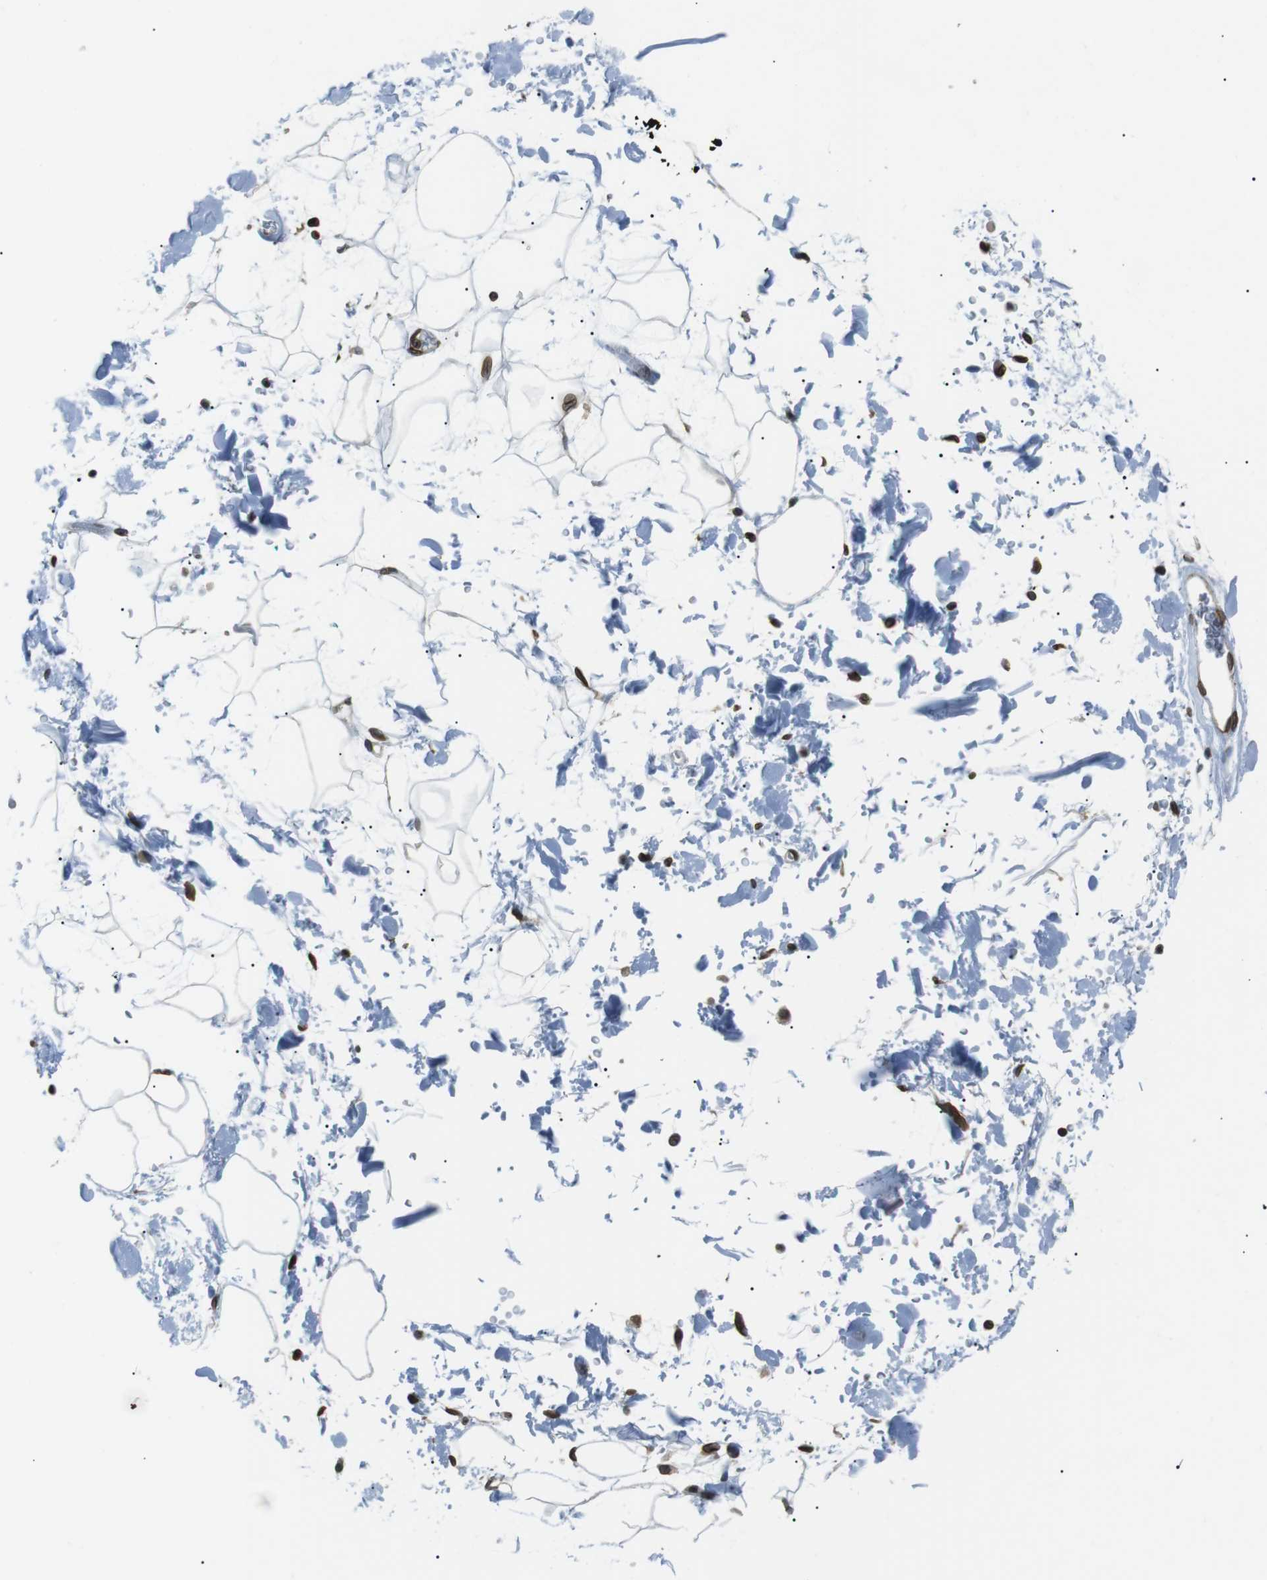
{"staining": {"intensity": "moderate", "quantity": ">75%", "location": "nuclear"}, "tissue": "adipose tissue", "cell_type": "Adipocytes", "image_type": "normal", "snomed": [{"axis": "morphology", "description": "Normal tissue, NOS"}, {"axis": "topography", "description": "Soft tissue"}], "caption": "Moderate nuclear positivity for a protein is seen in about >75% of adipocytes of unremarkable adipose tissue using IHC.", "gene": "TMX4", "patient": {"sex": "male", "age": 72}}